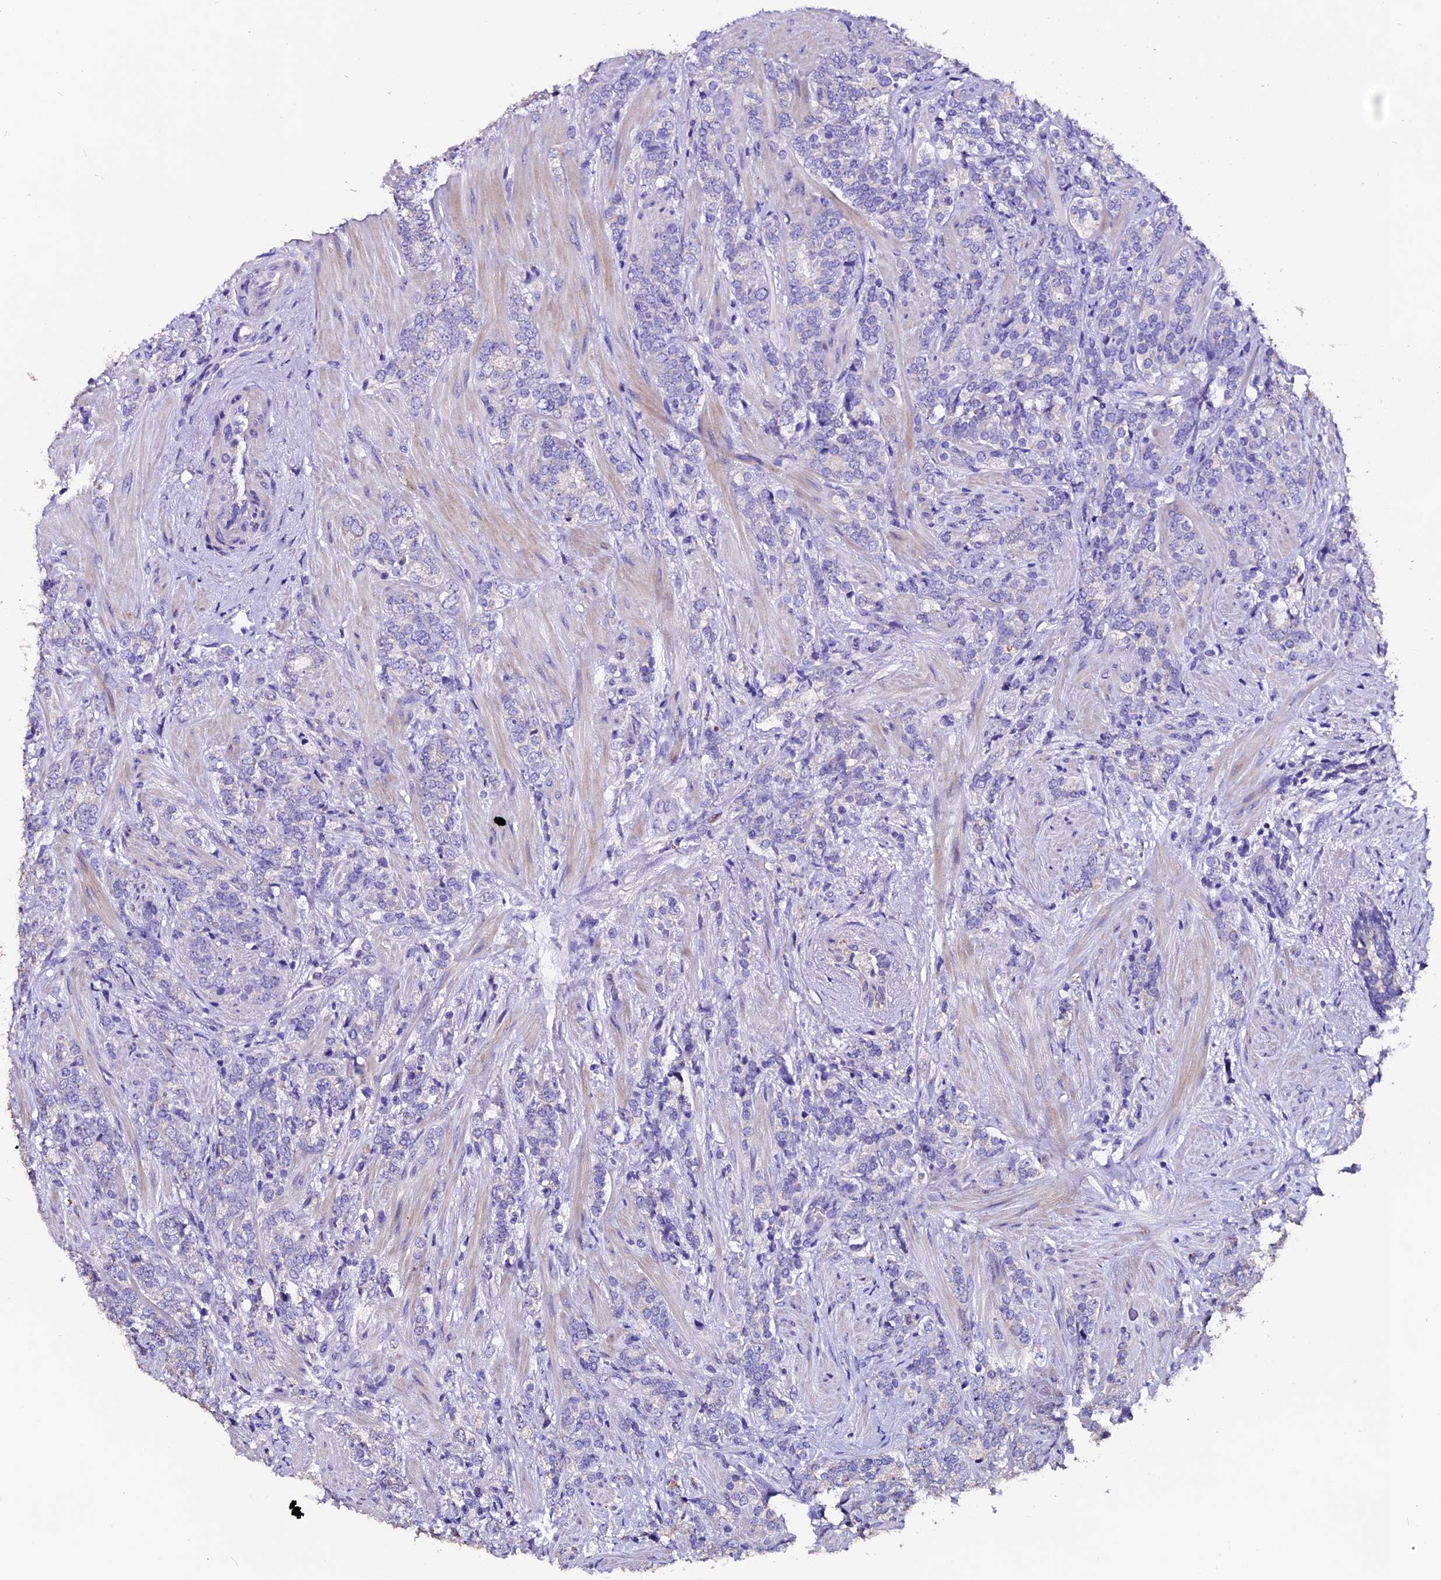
{"staining": {"intensity": "negative", "quantity": "none", "location": "none"}, "tissue": "prostate cancer", "cell_type": "Tumor cells", "image_type": "cancer", "snomed": [{"axis": "morphology", "description": "Adenocarcinoma, High grade"}, {"axis": "topography", "description": "Prostate"}], "caption": "A micrograph of adenocarcinoma (high-grade) (prostate) stained for a protein displays no brown staining in tumor cells.", "gene": "FBXW9", "patient": {"sex": "male", "age": 64}}